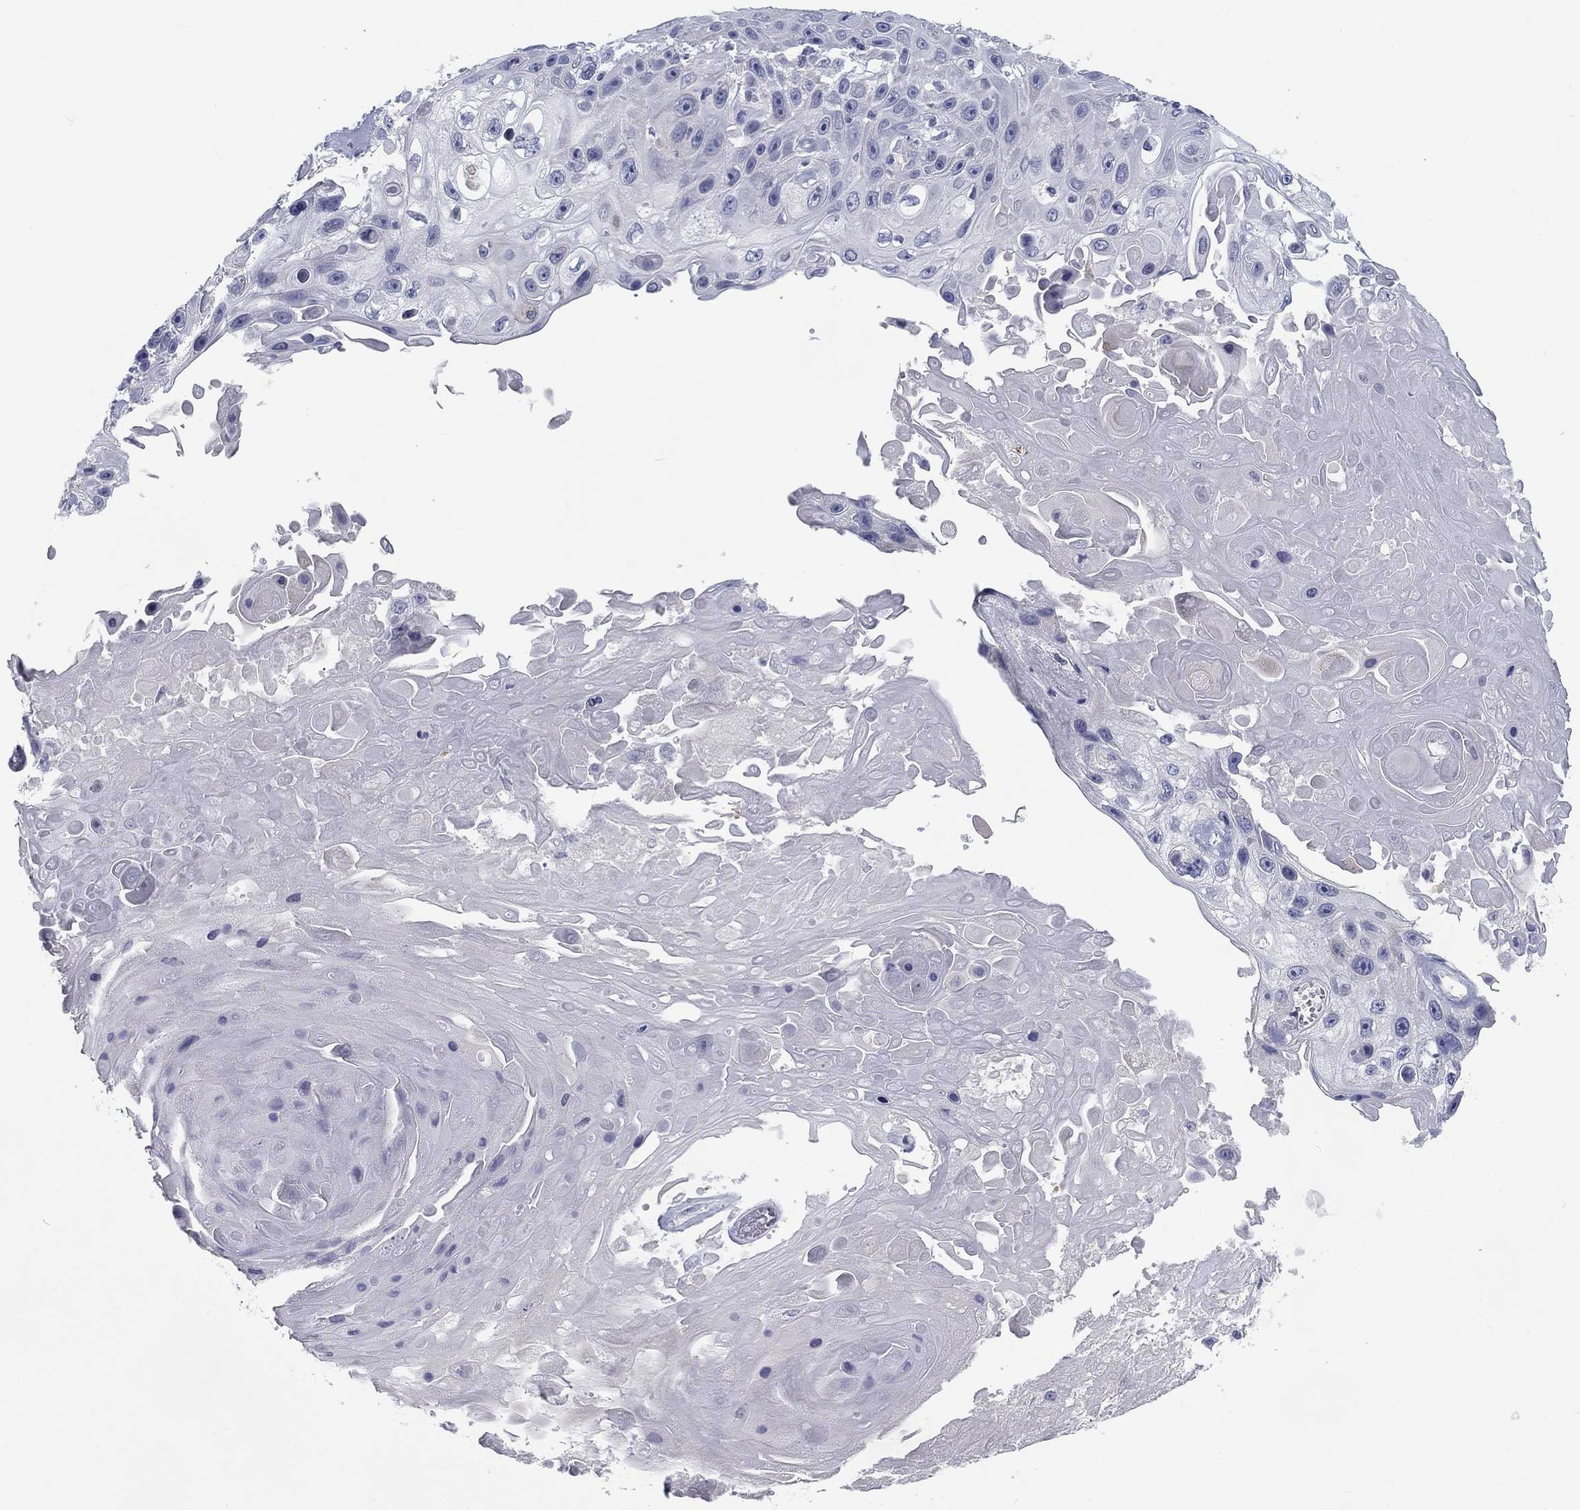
{"staining": {"intensity": "negative", "quantity": "none", "location": "none"}, "tissue": "skin cancer", "cell_type": "Tumor cells", "image_type": "cancer", "snomed": [{"axis": "morphology", "description": "Squamous cell carcinoma, NOS"}, {"axis": "topography", "description": "Skin"}], "caption": "This is an immunohistochemistry image of human skin cancer (squamous cell carcinoma). There is no expression in tumor cells.", "gene": "CALB1", "patient": {"sex": "male", "age": 82}}